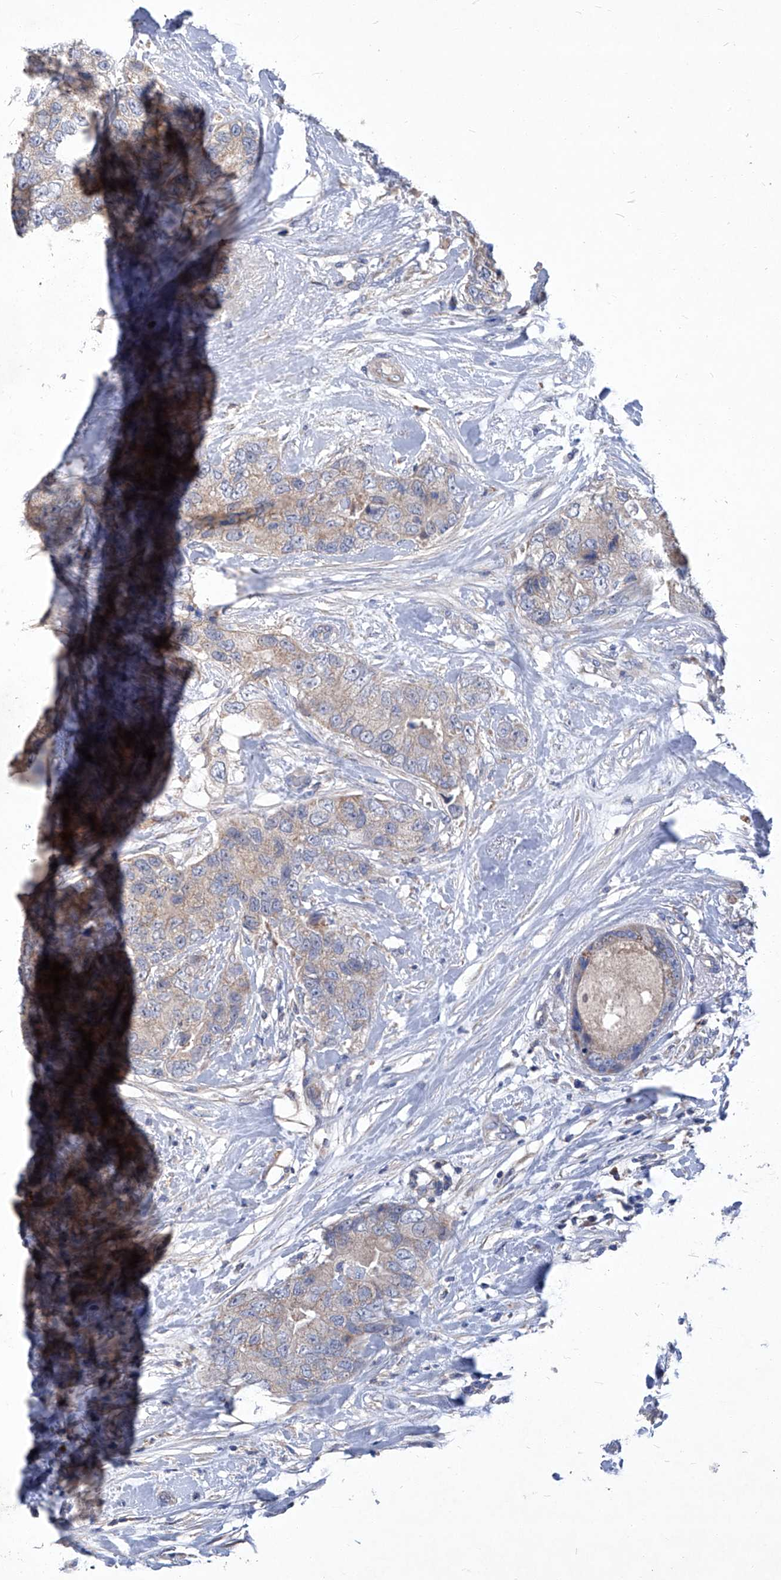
{"staining": {"intensity": "weak", "quantity": "<25%", "location": "cytoplasmic/membranous"}, "tissue": "breast cancer", "cell_type": "Tumor cells", "image_type": "cancer", "snomed": [{"axis": "morphology", "description": "Duct carcinoma"}, {"axis": "topography", "description": "Breast"}], "caption": "A high-resolution micrograph shows IHC staining of breast invasive ductal carcinoma, which shows no significant positivity in tumor cells.", "gene": "EPHA8", "patient": {"sex": "female", "age": 62}}